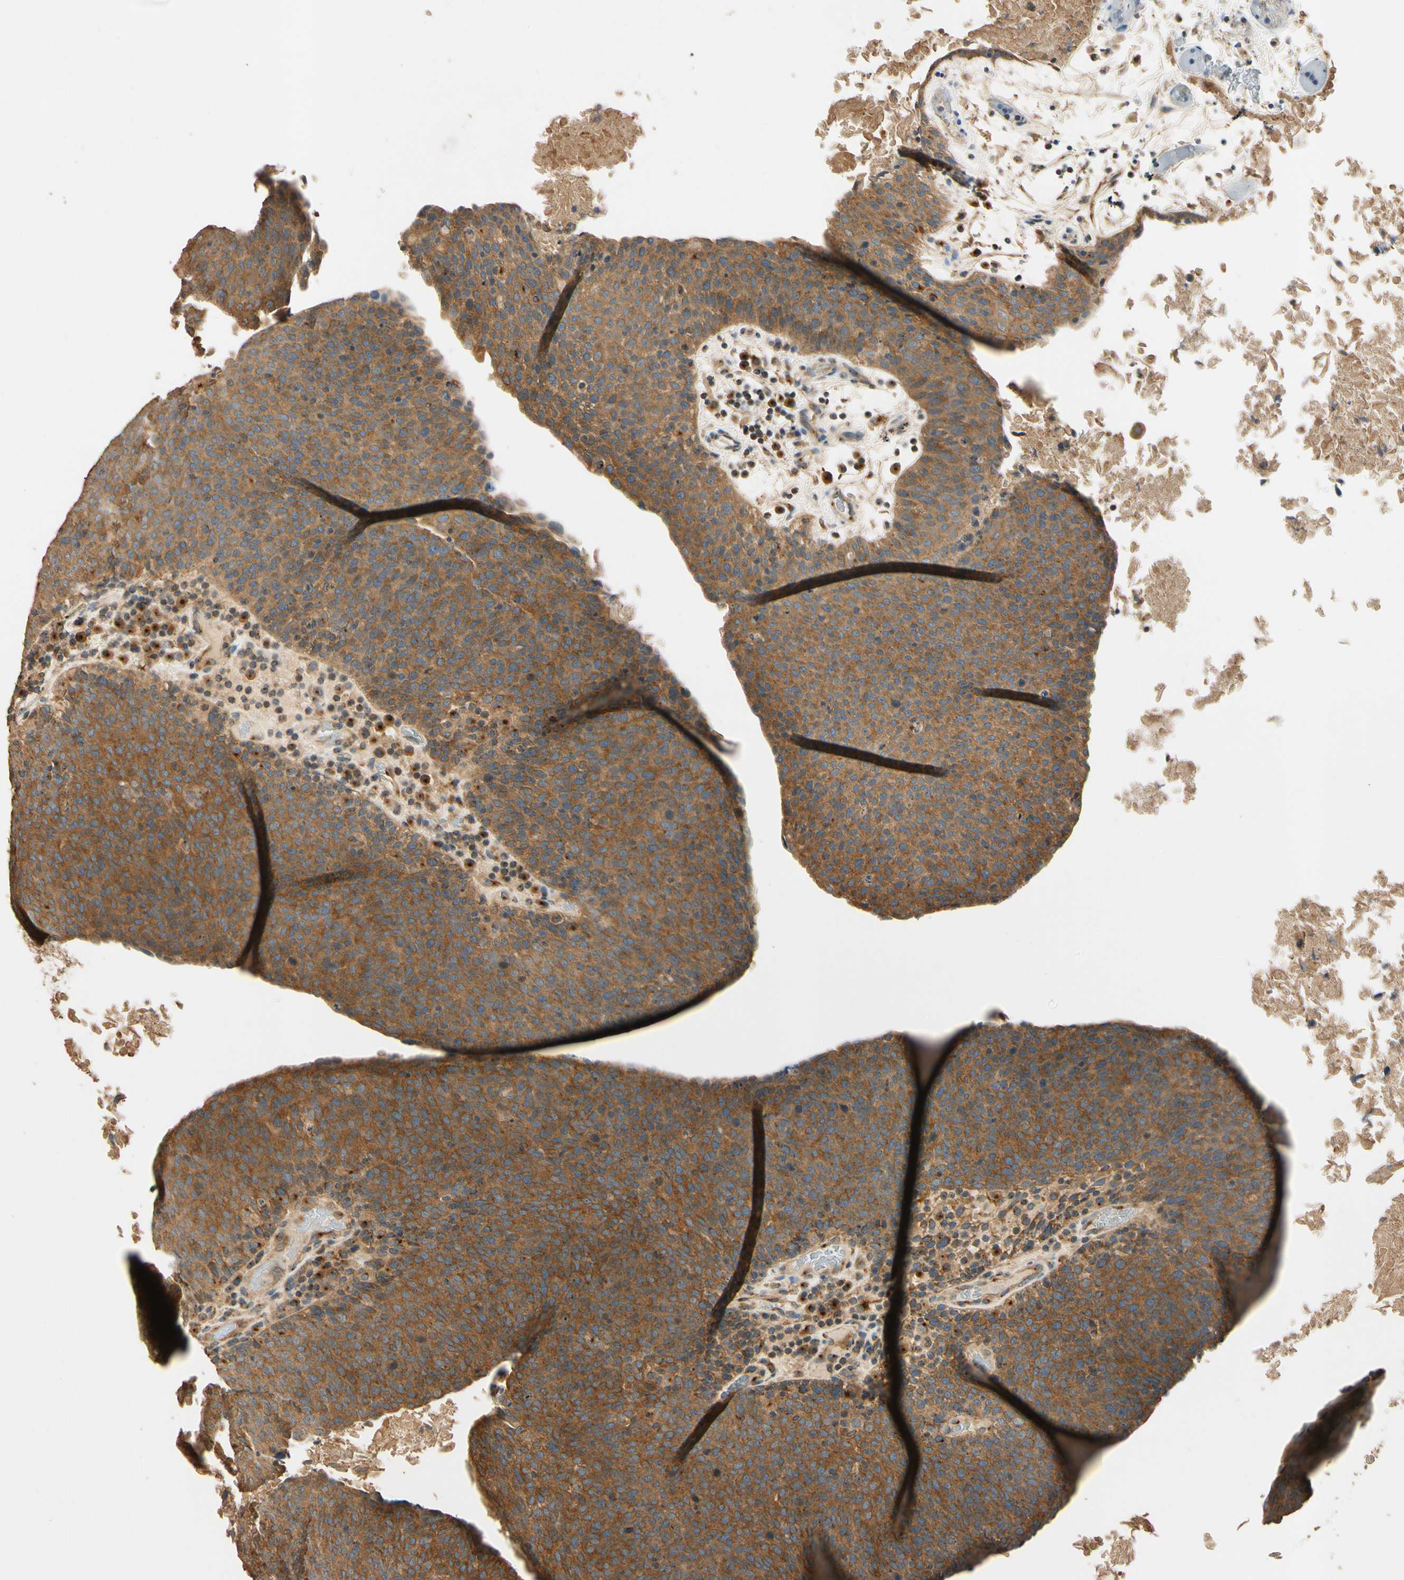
{"staining": {"intensity": "strong", "quantity": ">75%", "location": "cytoplasmic/membranous"}, "tissue": "head and neck cancer", "cell_type": "Tumor cells", "image_type": "cancer", "snomed": [{"axis": "morphology", "description": "Squamous cell carcinoma, NOS"}, {"axis": "morphology", "description": "Squamous cell carcinoma, metastatic, NOS"}, {"axis": "topography", "description": "Lymph node"}, {"axis": "topography", "description": "Head-Neck"}], "caption": "Human squamous cell carcinoma (head and neck) stained with a brown dye displays strong cytoplasmic/membranous positive staining in about >75% of tumor cells.", "gene": "AKAP9", "patient": {"sex": "male", "age": 62}}